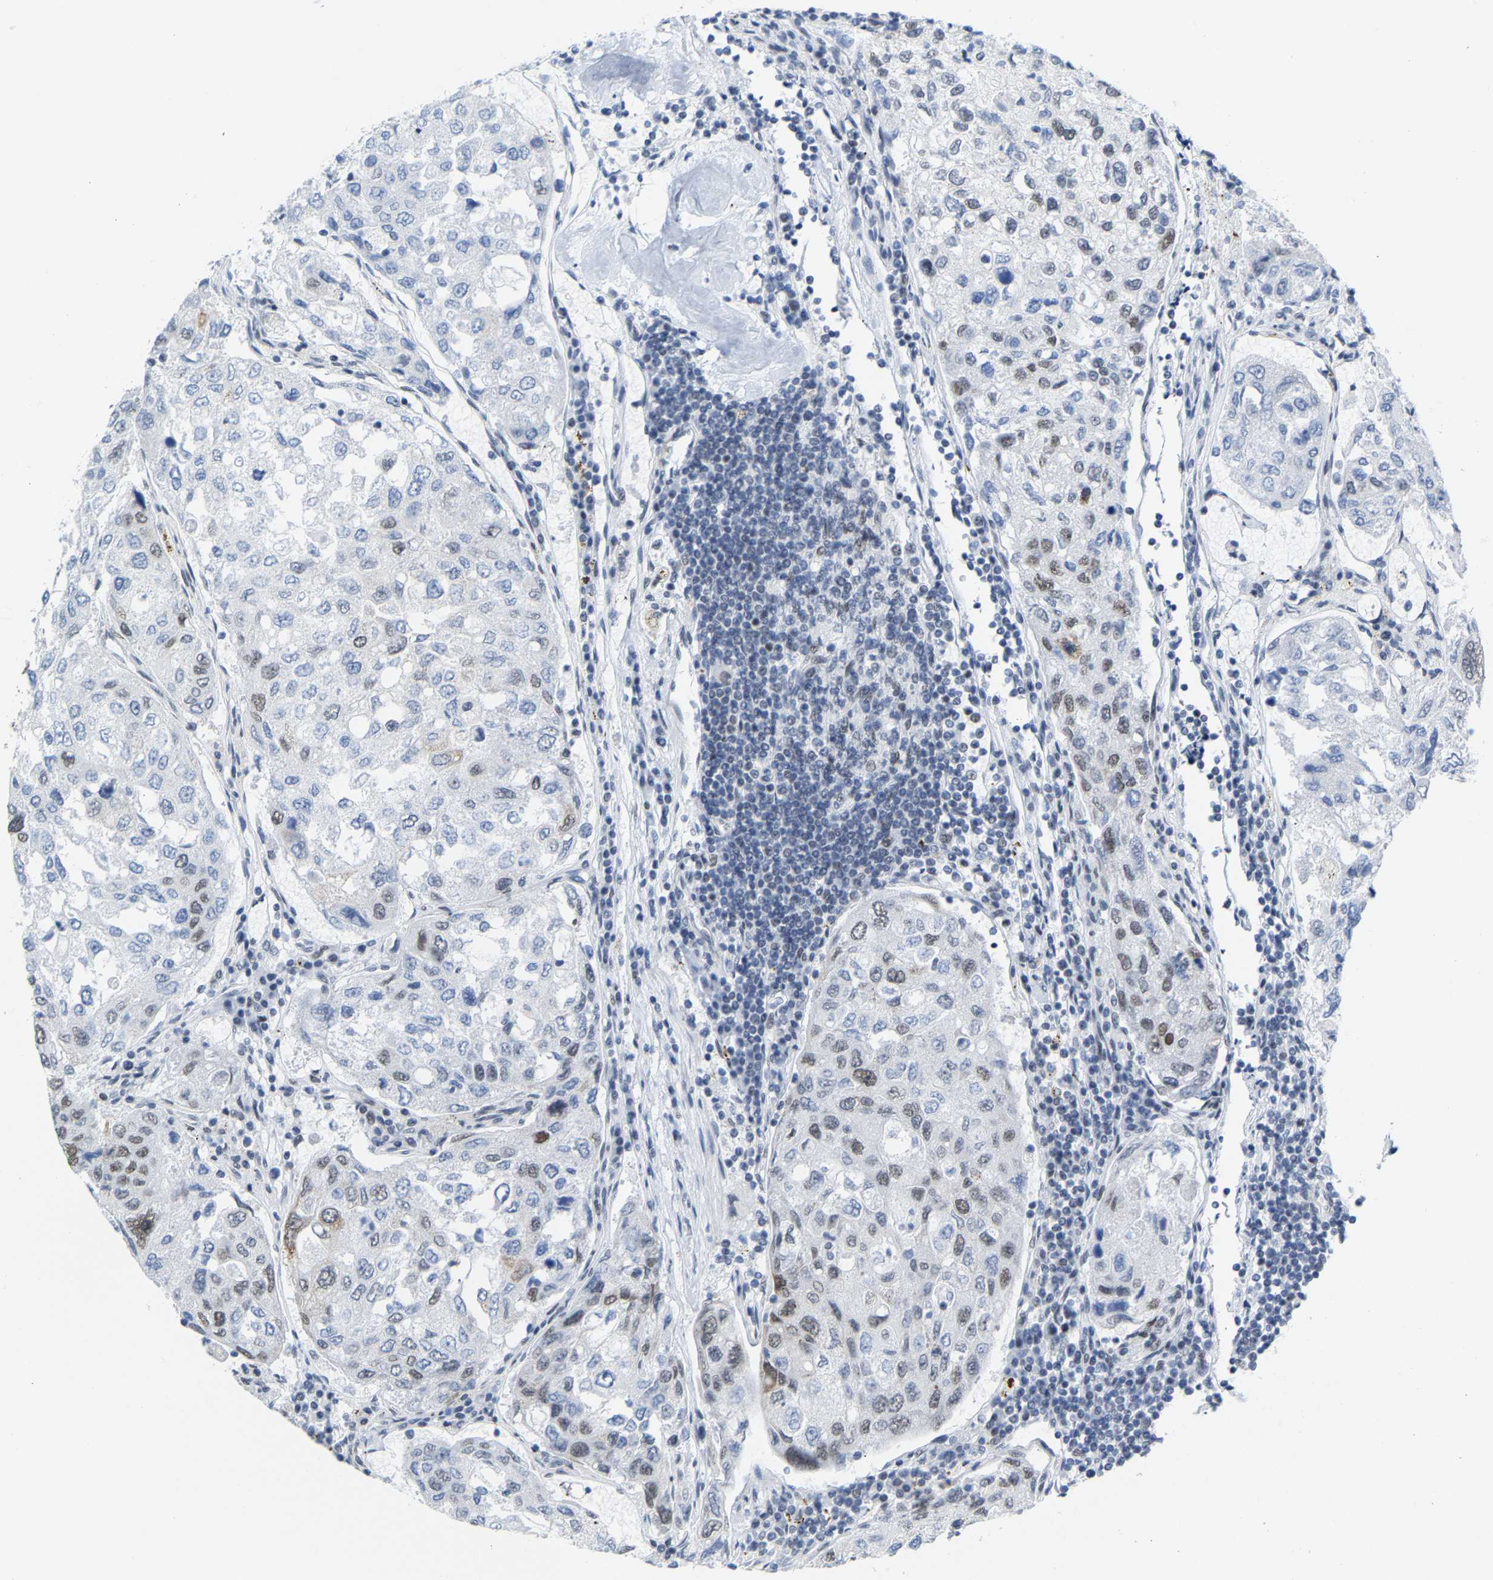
{"staining": {"intensity": "weak", "quantity": "<25%", "location": "nuclear"}, "tissue": "urothelial cancer", "cell_type": "Tumor cells", "image_type": "cancer", "snomed": [{"axis": "morphology", "description": "Urothelial carcinoma, High grade"}, {"axis": "topography", "description": "Lymph node"}, {"axis": "topography", "description": "Urinary bladder"}], "caption": "A photomicrograph of high-grade urothelial carcinoma stained for a protein shows no brown staining in tumor cells.", "gene": "FAM180A", "patient": {"sex": "male", "age": 51}}